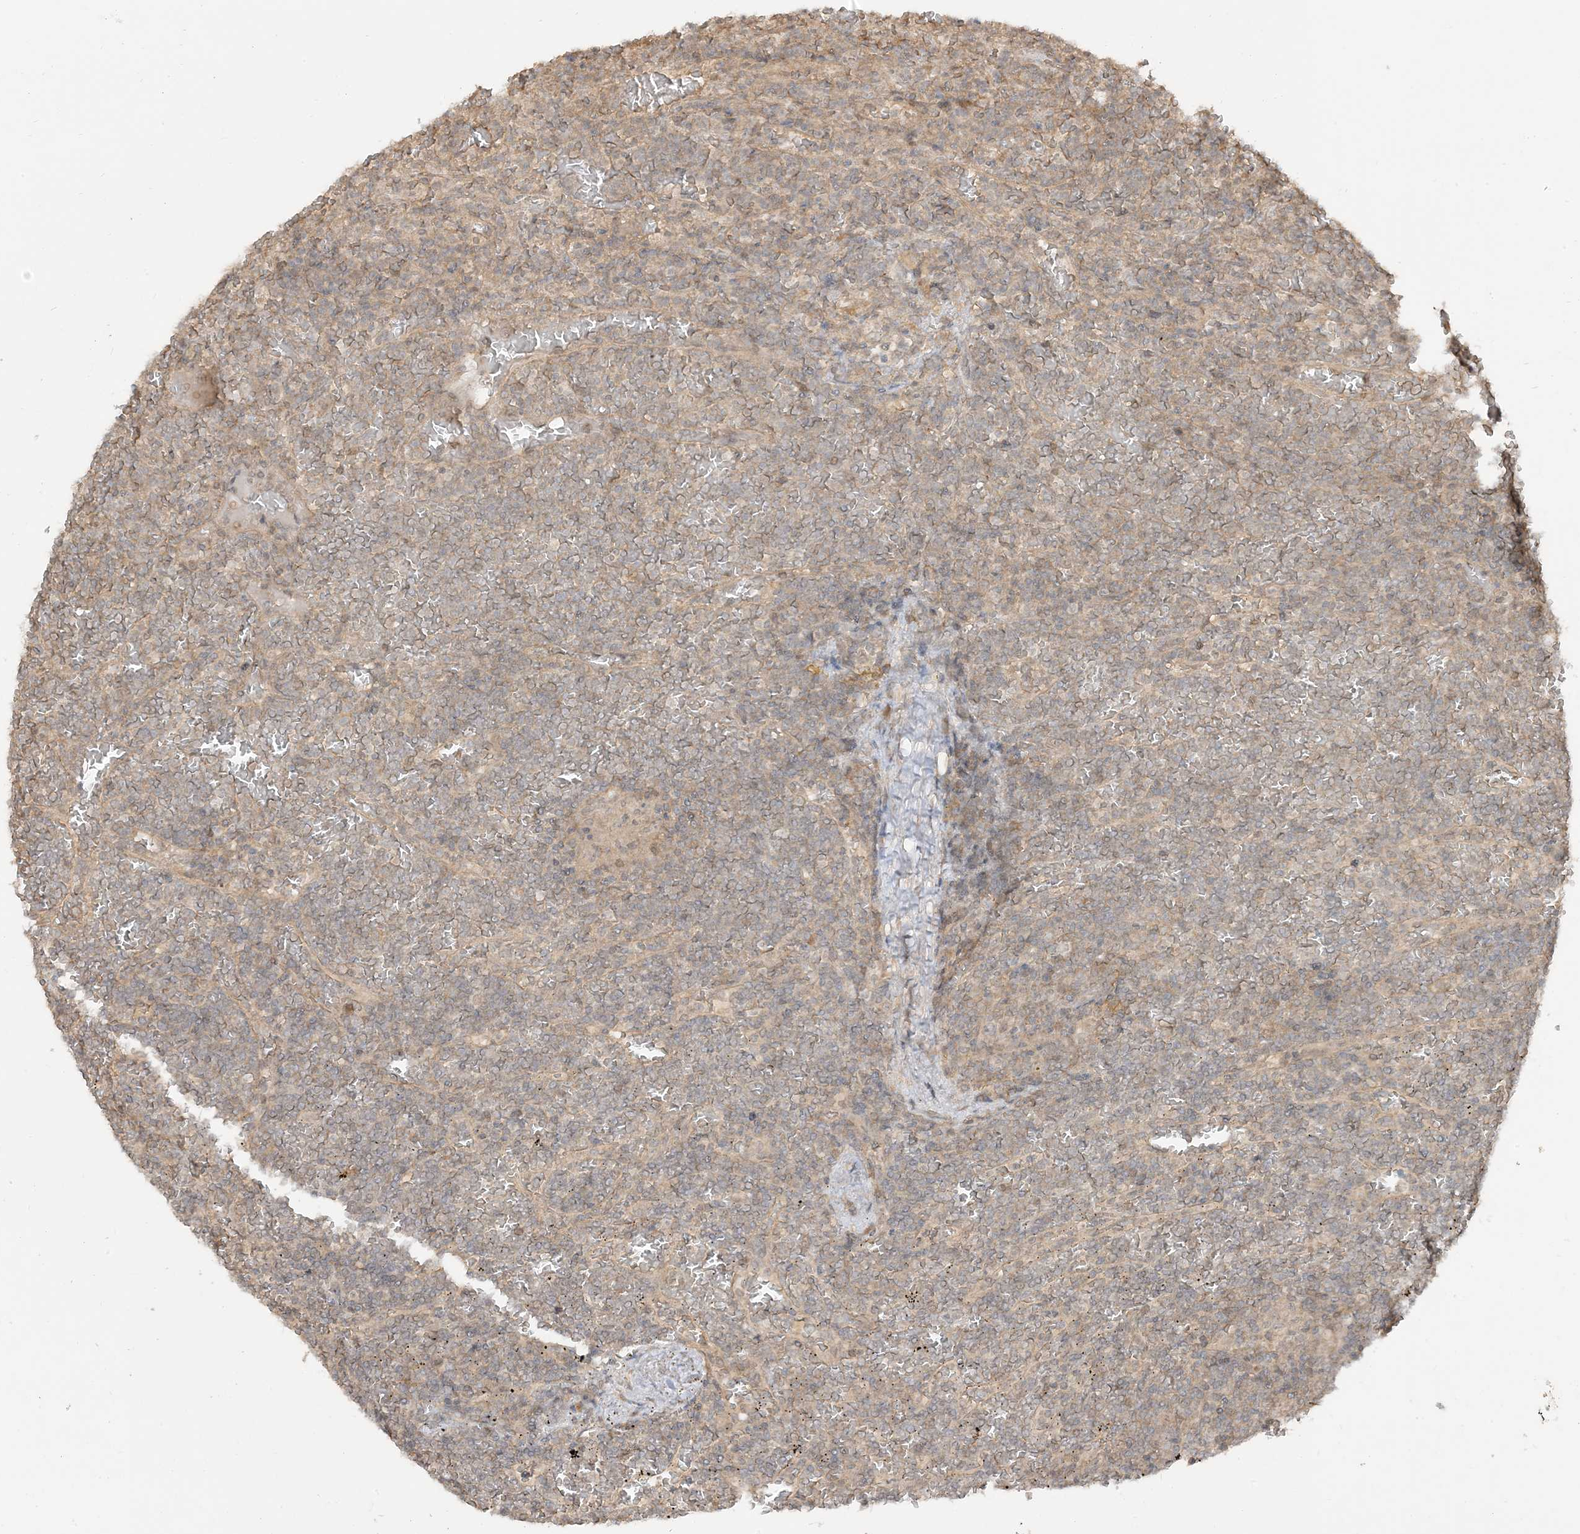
{"staining": {"intensity": "negative", "quantity": "none", "location": "none"}, "tissue": "lymphoma", "cell_type": "Tumor cells", "image_type": "cancer", "snomed": [{"axis": "morphology", "description": "Malignant lymphoma, non-Hodgkin's type, Low grade"}, {"axis": "topography", "description": "Spleen"}], "caption": "Histopathology image shows no protein staining in tumor cells of lymphoma tissue. (DAB (3,3'-diaminobenzidine) IHC visualized using brightfield microscopy, high magnification).", "gene": "TBCC", "patient": {"sex": "female", "age": 19}}